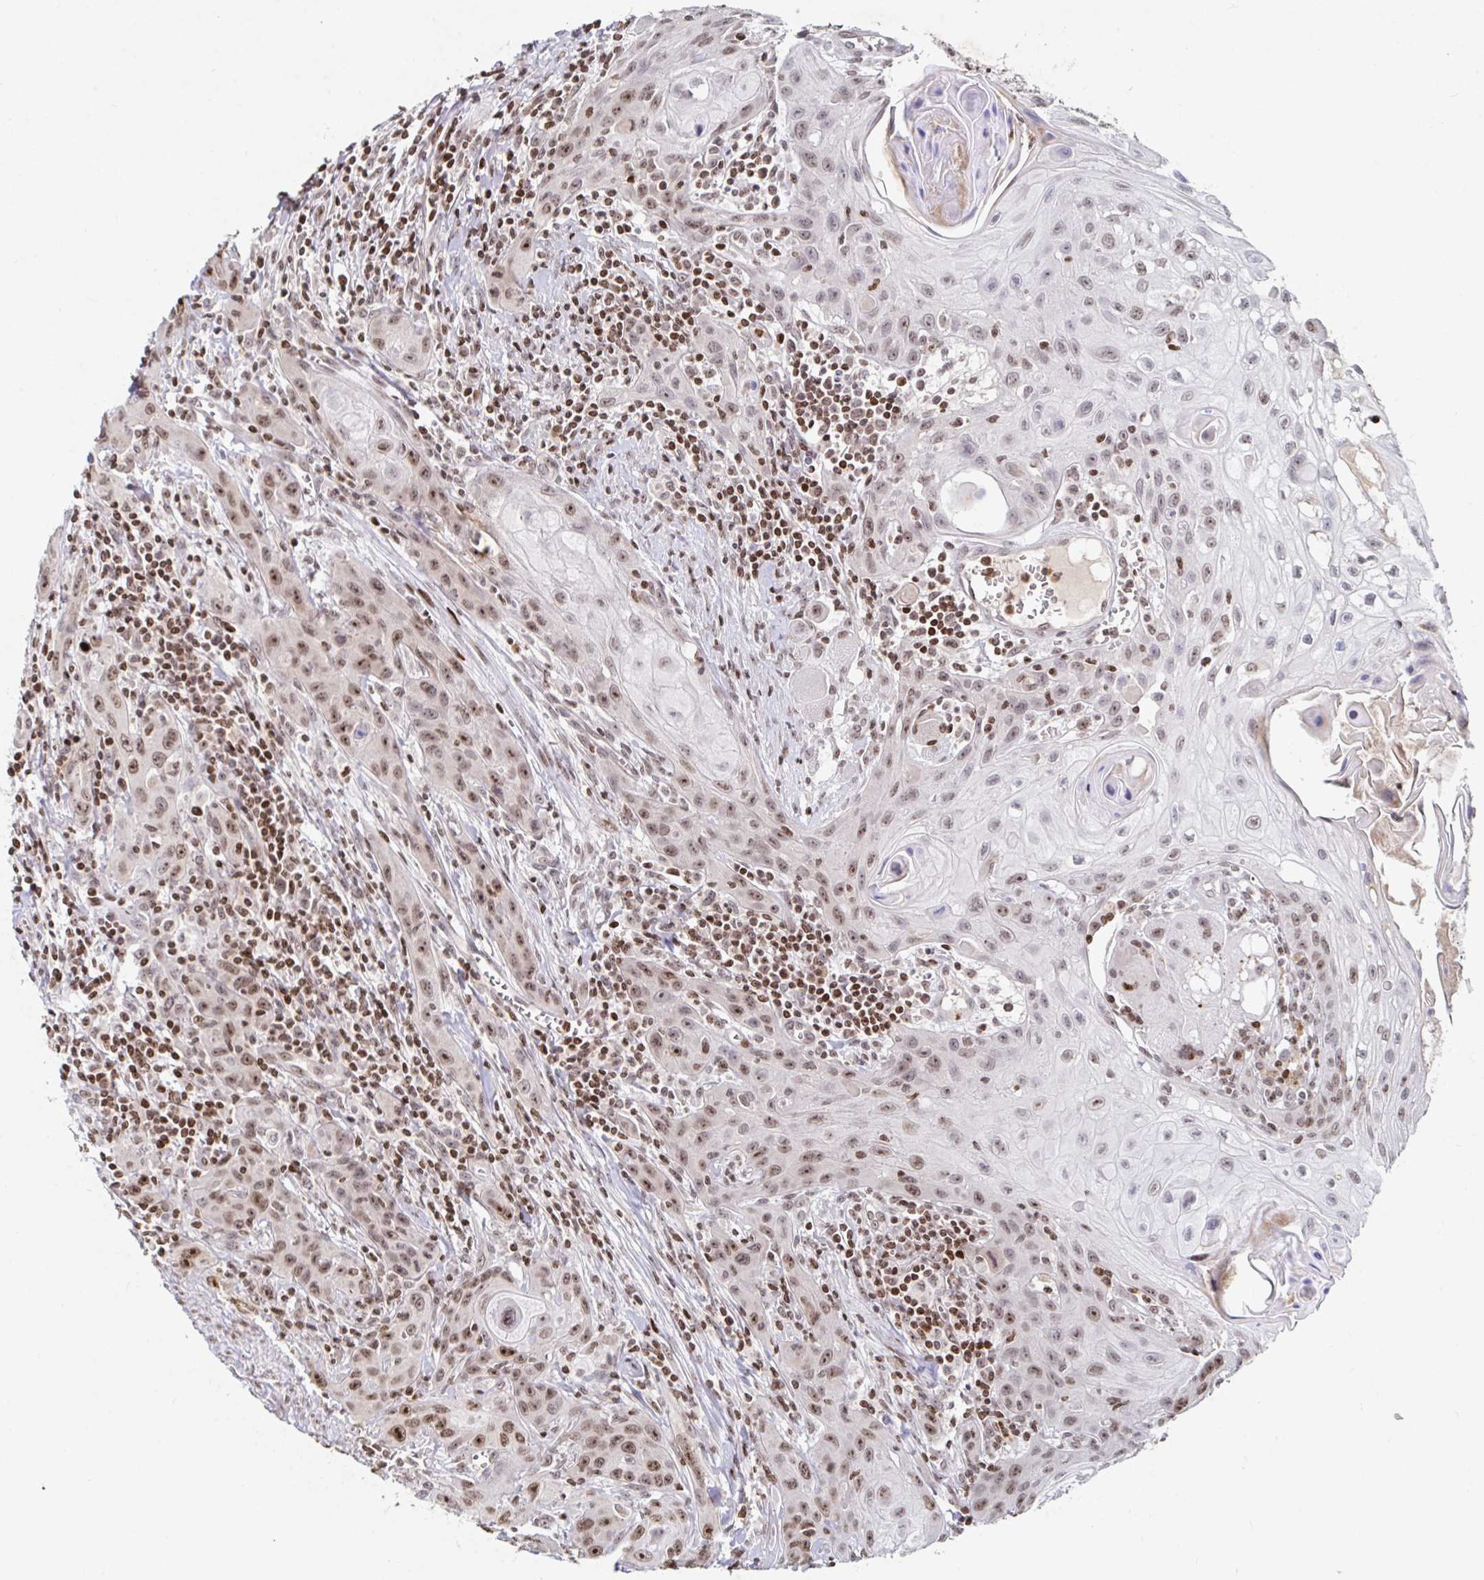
{"staining": {"intensity": "moderate", "quantity": ">75%", "location": "nuclear"}, "tissue": "head and neck cancer", "cell_type": "Tumor cells", "image_type": "cancer", "snomed": [{"axis": "morphology", "description": "Squamous cell carcinoma, NOS"}, {"axis": "topography", "description": "Oral tissue"}, {"axis": "topography", "description": "Head-Neck"}], "caption": "A high-resolution micrograph shows IHC staining of squamous cell carcinoma (head and neck), which exhibits moderate nuclear expression in approximately >75% of tumor cells. (brown staining indicates protein expression, while blue staining denotes nuclei).", "gene": "C19orf53", "patient": {"sex": "male", "age": 58}}